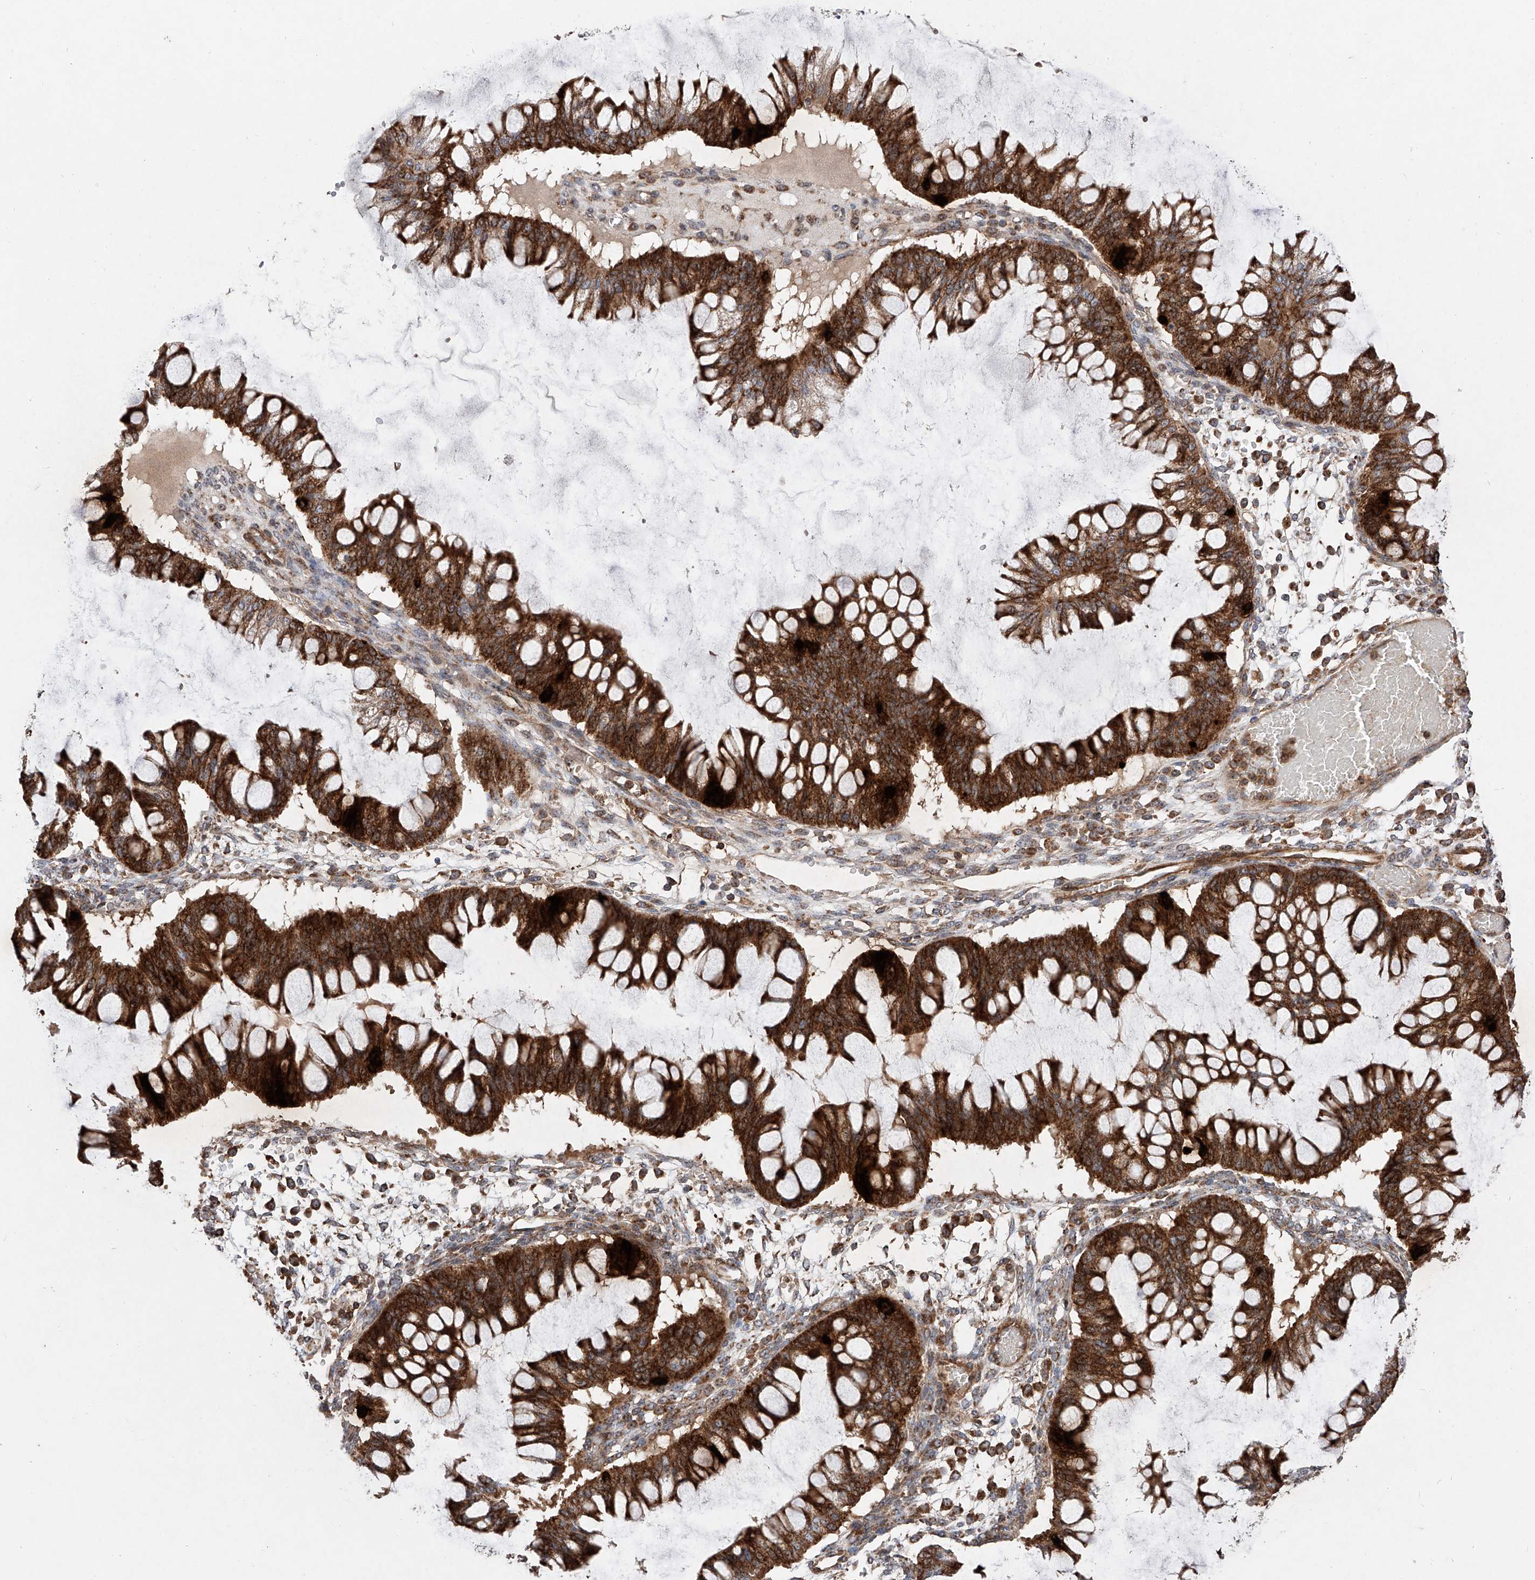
{"staining": {"intensity": "strong", "quantity": ">75%", "location": "cytoplasmic/membranous"}, "tissue": "ovarian cancer", "cell_type": "Tumor cells", "image_type": "cancer", "snomed": [{"axis": "morphology", "description": "Cystadenocarcinoma, mucinous, NOS"}, {"axis": "topography", "description": "Ovary"}], "caption": "Brown immunohistochemical staining in human mucinous cystadenocarcinoma (ovarian) reveals strong cytoplasmic/membranous staining in approximately >75% of tumor cells.", "gene": "PISD", "patient": {"sex": "female", "age": 73}}